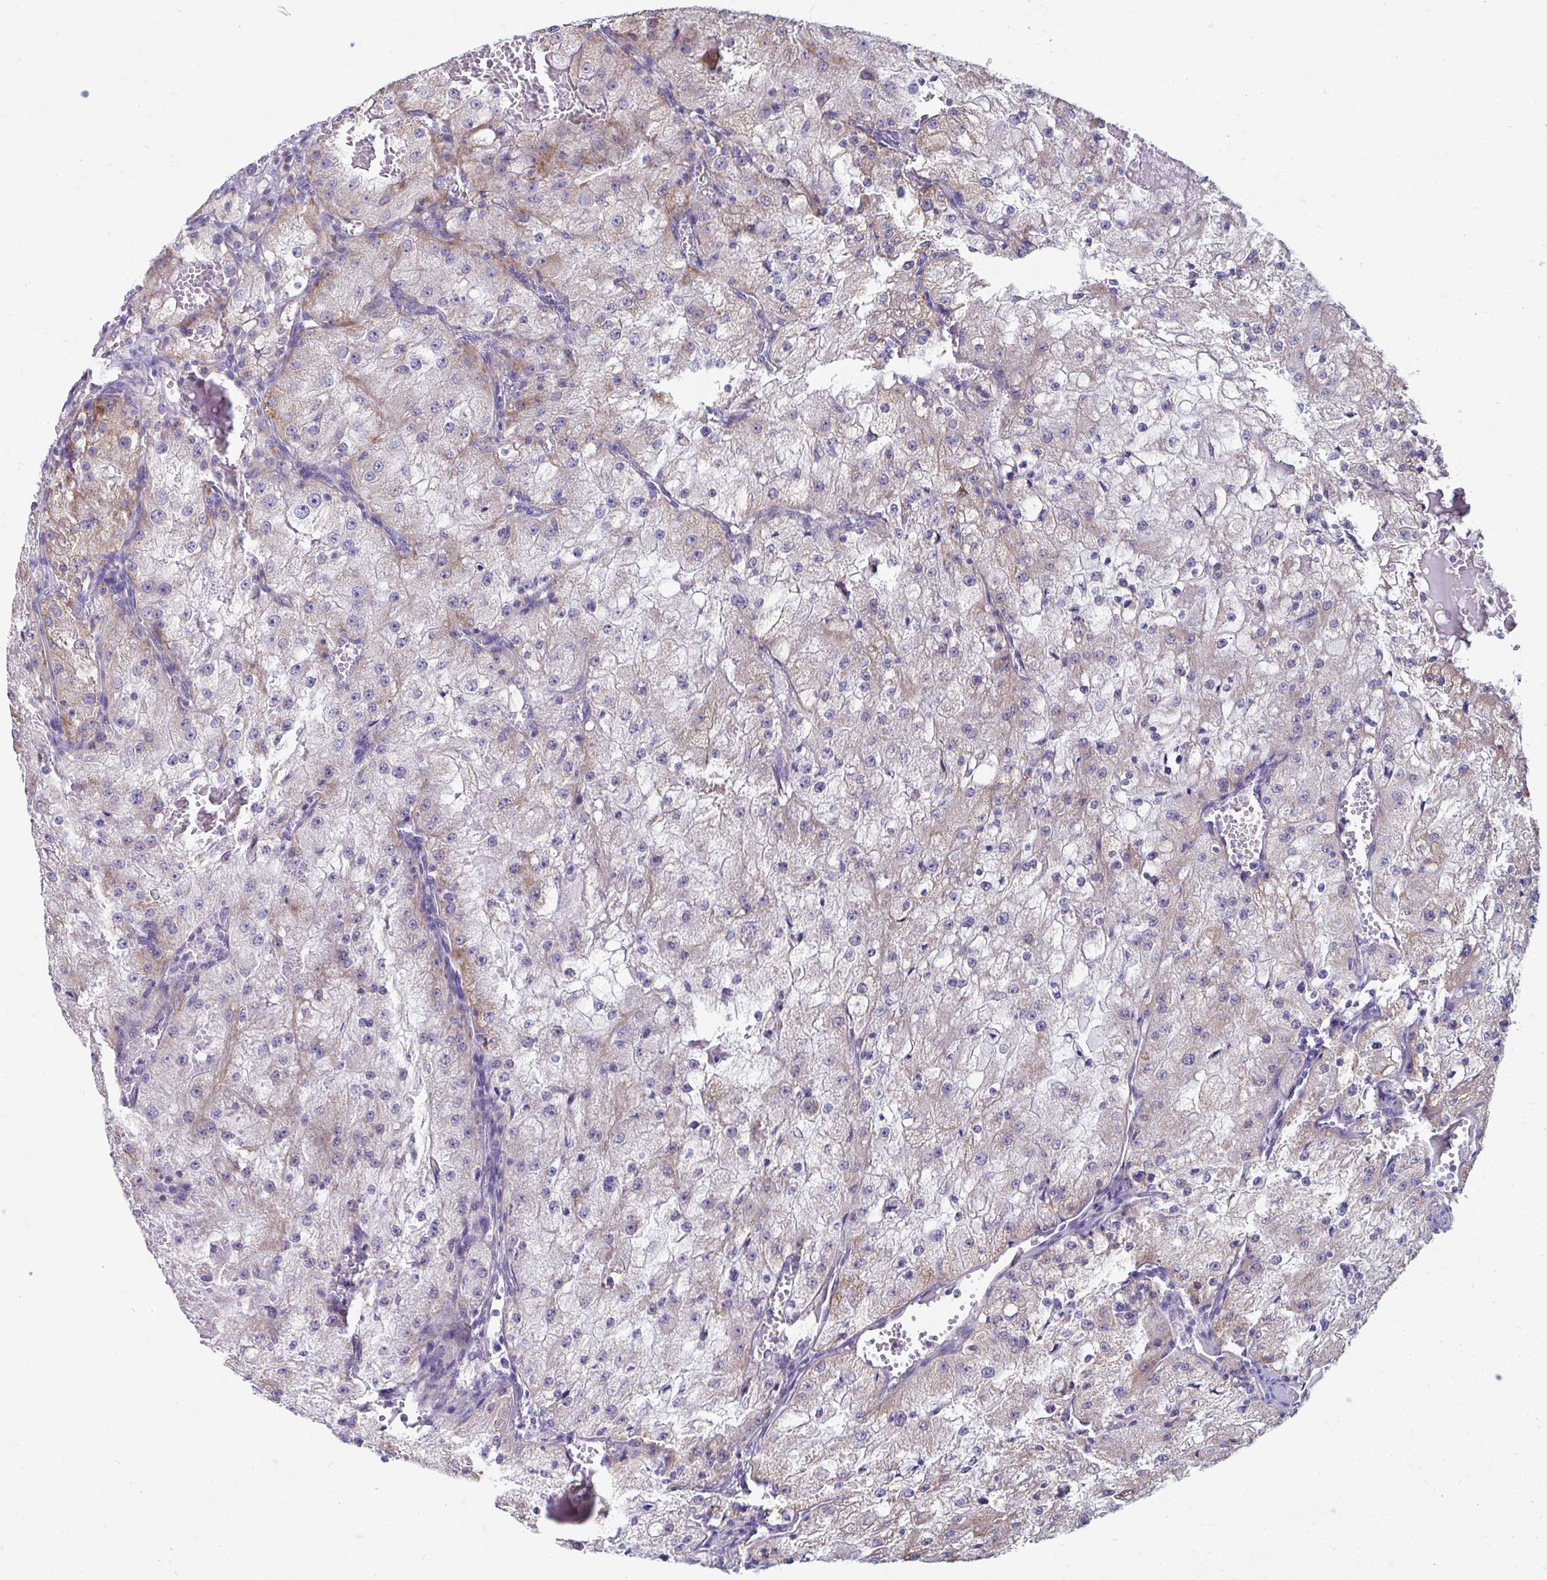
{"staining": {"intensity": "weak", "quantity": "25%-75%", "location": "cytoplasmic/membranous"}, "tissue": "renal cancer", "cell_type": "Tumor cells", "image_type": "cancer", "snomed": [{"axis": "morphology", "description": "Adenocarcinoma, NOS"}, {"axis": "topography", "description": "Kidney"}], "caption": "Human renal cancer stained for a protein (brown) demonstrates weak cytoplasmic/membranous positive positivity in approximately 25%-75% of tumor cells.", "gene": "OR13A1", "patient": {"sex": "female", "age": 74}}